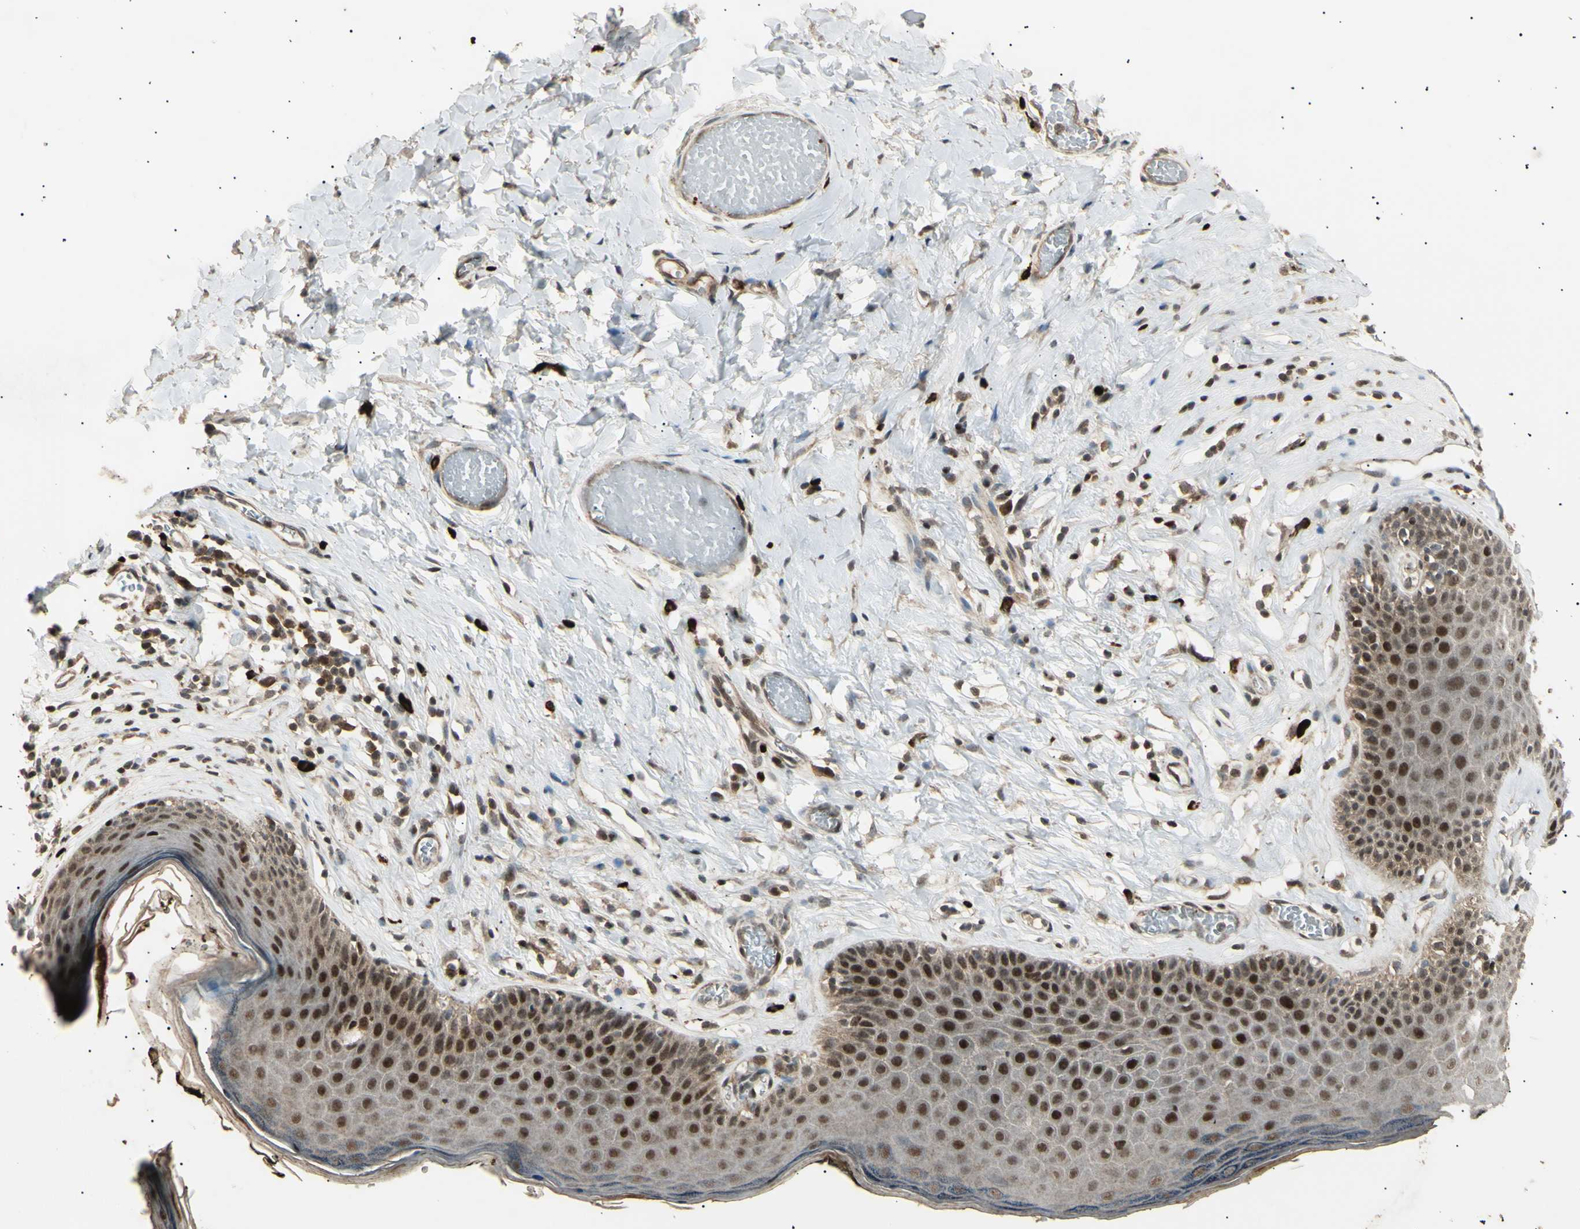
{"staining": {"intensity": "strong", "quantity": ">75%", "location": "nuclear"}, "tissue": "skin", "cell_type": "Epidermal cells", "image_type": "normal", "snomed": [{"axis": "morphology", "description": "Normal tissue, NOS"}, {"axis": "morphology", "description": "Inflammation, NOS"}, {"axis": "topography", "description": "Vulva"}], "caption": "Normal skin demonstrates strong nuclear expression in about >75% of epidermal cells Ihc stains the protein in brown and the nuclei are stained blue..", "gene": "NUAK2", "patient": {"sex": "female", "age": 84}}